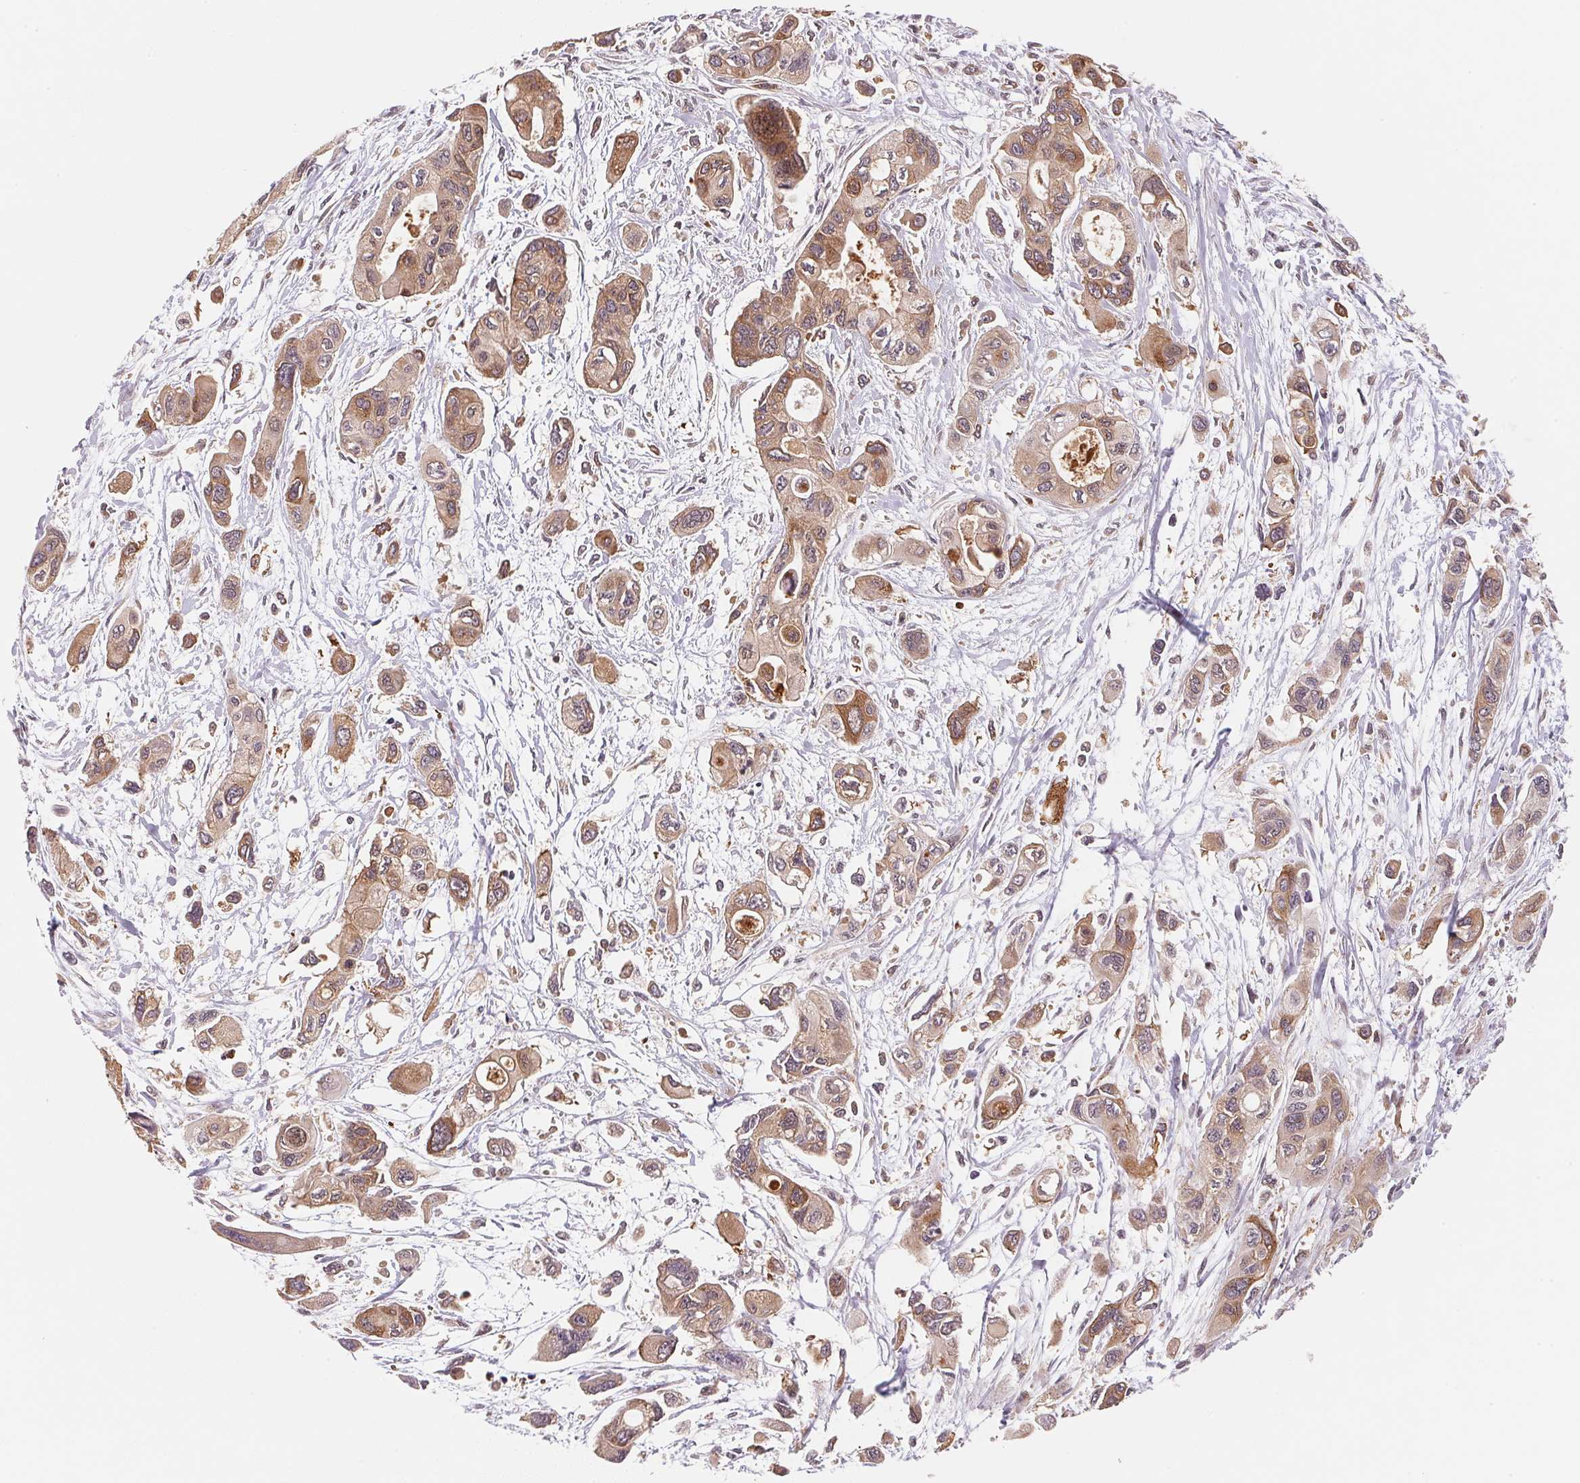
{"staining": {"intensity": "moderate", "quantity": "25%-75%", "location": "cytoplasmic/membranous"}, "tissue": "pancreatic cancer", "cell_type": "Tumor cells", "image_type": "cancer", "snomed": [{"axis": "morphology", "description": "Adenocarcinoma, NOS"}, {"axis": "topography", "description": "Pancreas"}], "caption": "IHC image of human pancreatic cancer (adenocarcinoma) stained for a protein (brown), which shows medium levels of moderate cytoplasmic/membranous positivity in about 25%-75% of tumor cells.", "gene": "CCDC102B", "patient": {"sex": "female", "age": 47}}